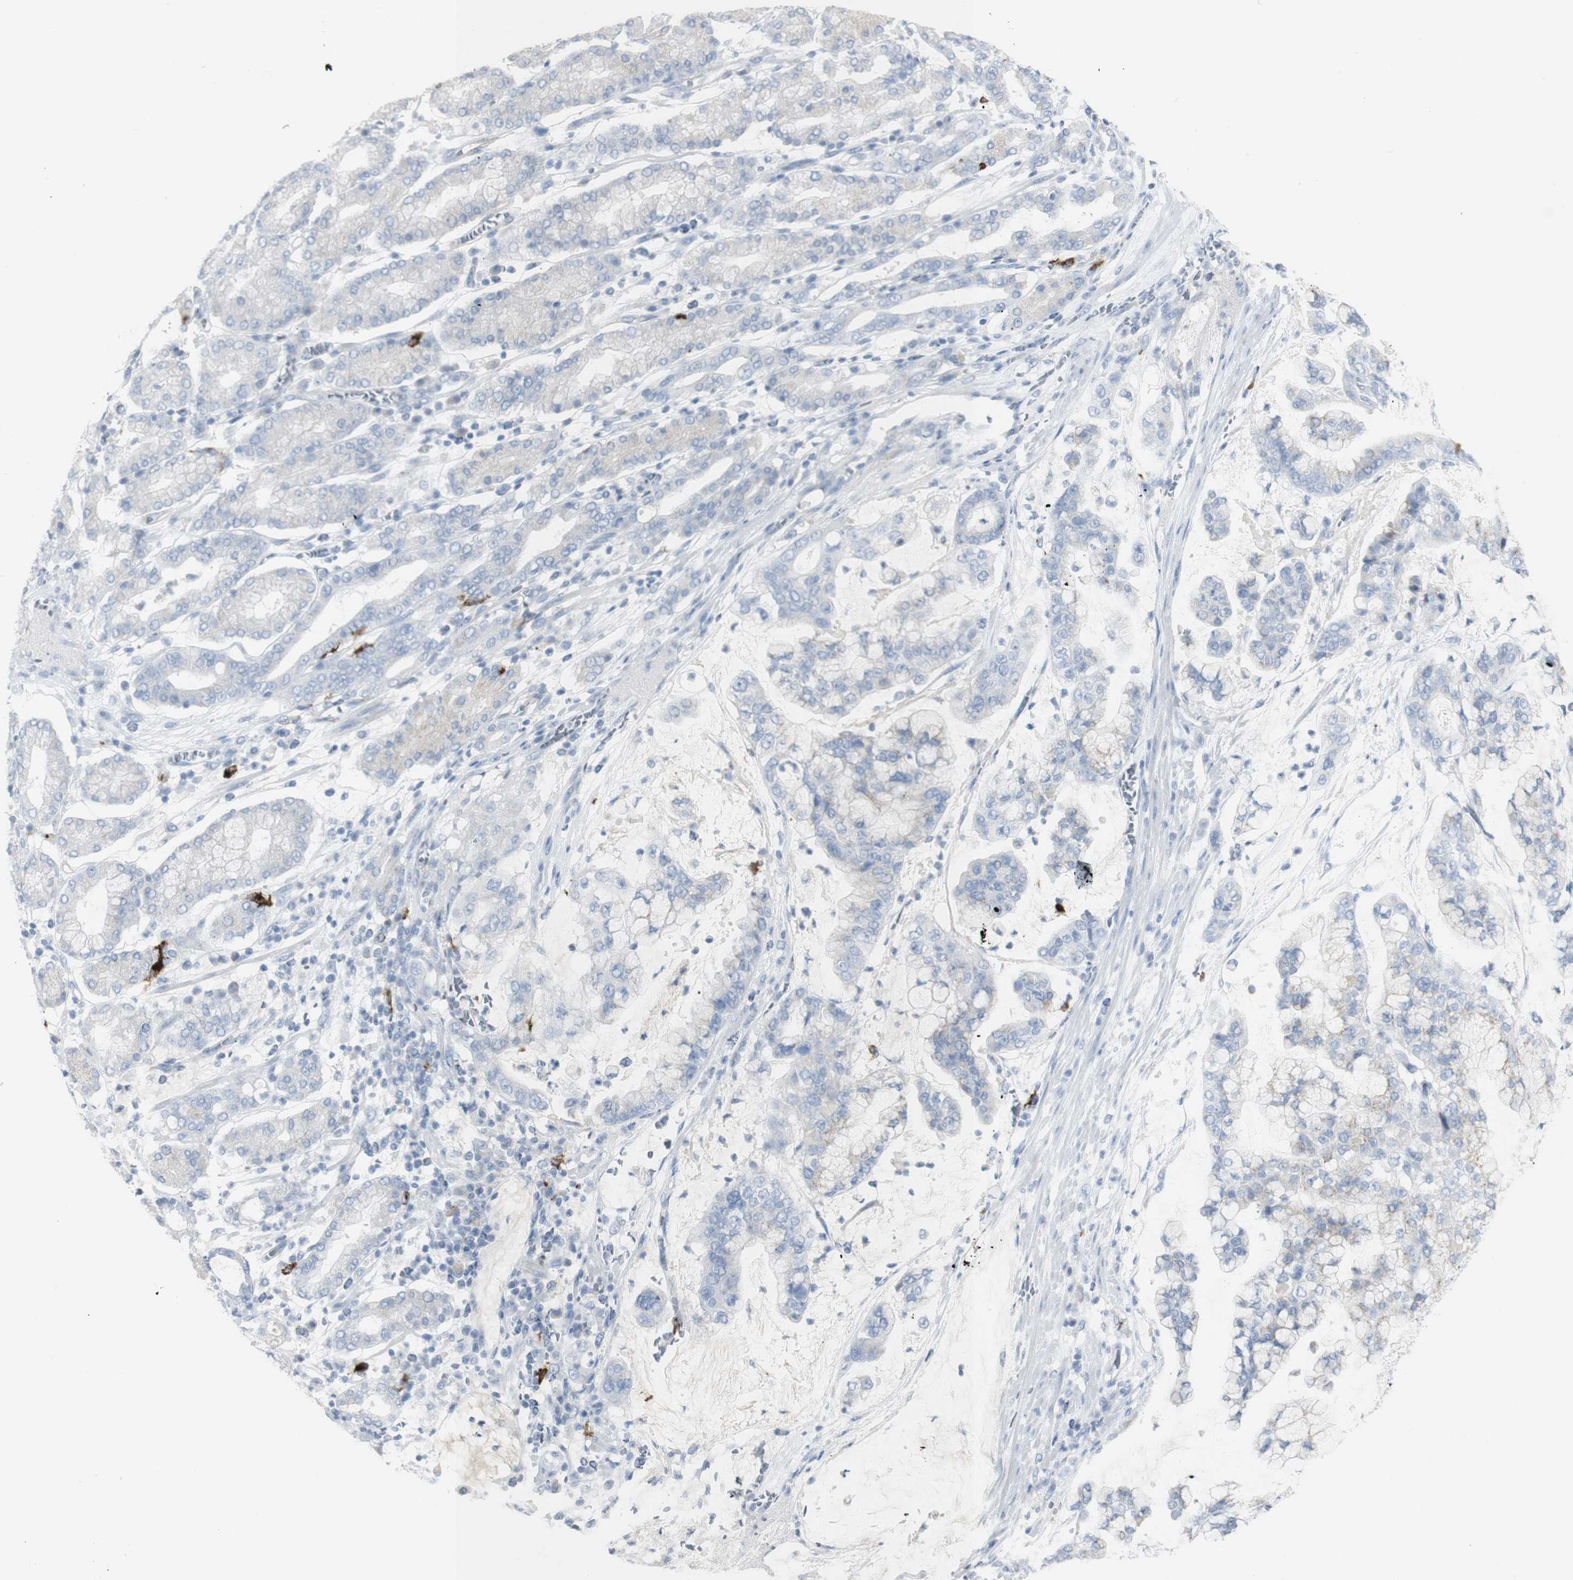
{"staining": {"intensity": "negative", "quantity": "none", "location": "none"}, "tissue": "stomach cancer", "cell_type": "Tumor cells", "image_type": "cancer", "snomed": [{"axis": "morphology", "description": "Normal tissue, NOS"}, {"axis": "morphology", "description": "Adenocarcinoma, NOS"}, {"axis": "topography", "description": "Stomach, upper"}, {"axis": "topography", "description": "Stomach"}], "caption": "Immunohistochemical staining of stomach cancer exhibits no significant staining in tumor cells.", "gene": "CD207", "patient": {"sex": "male", "age": 76}}